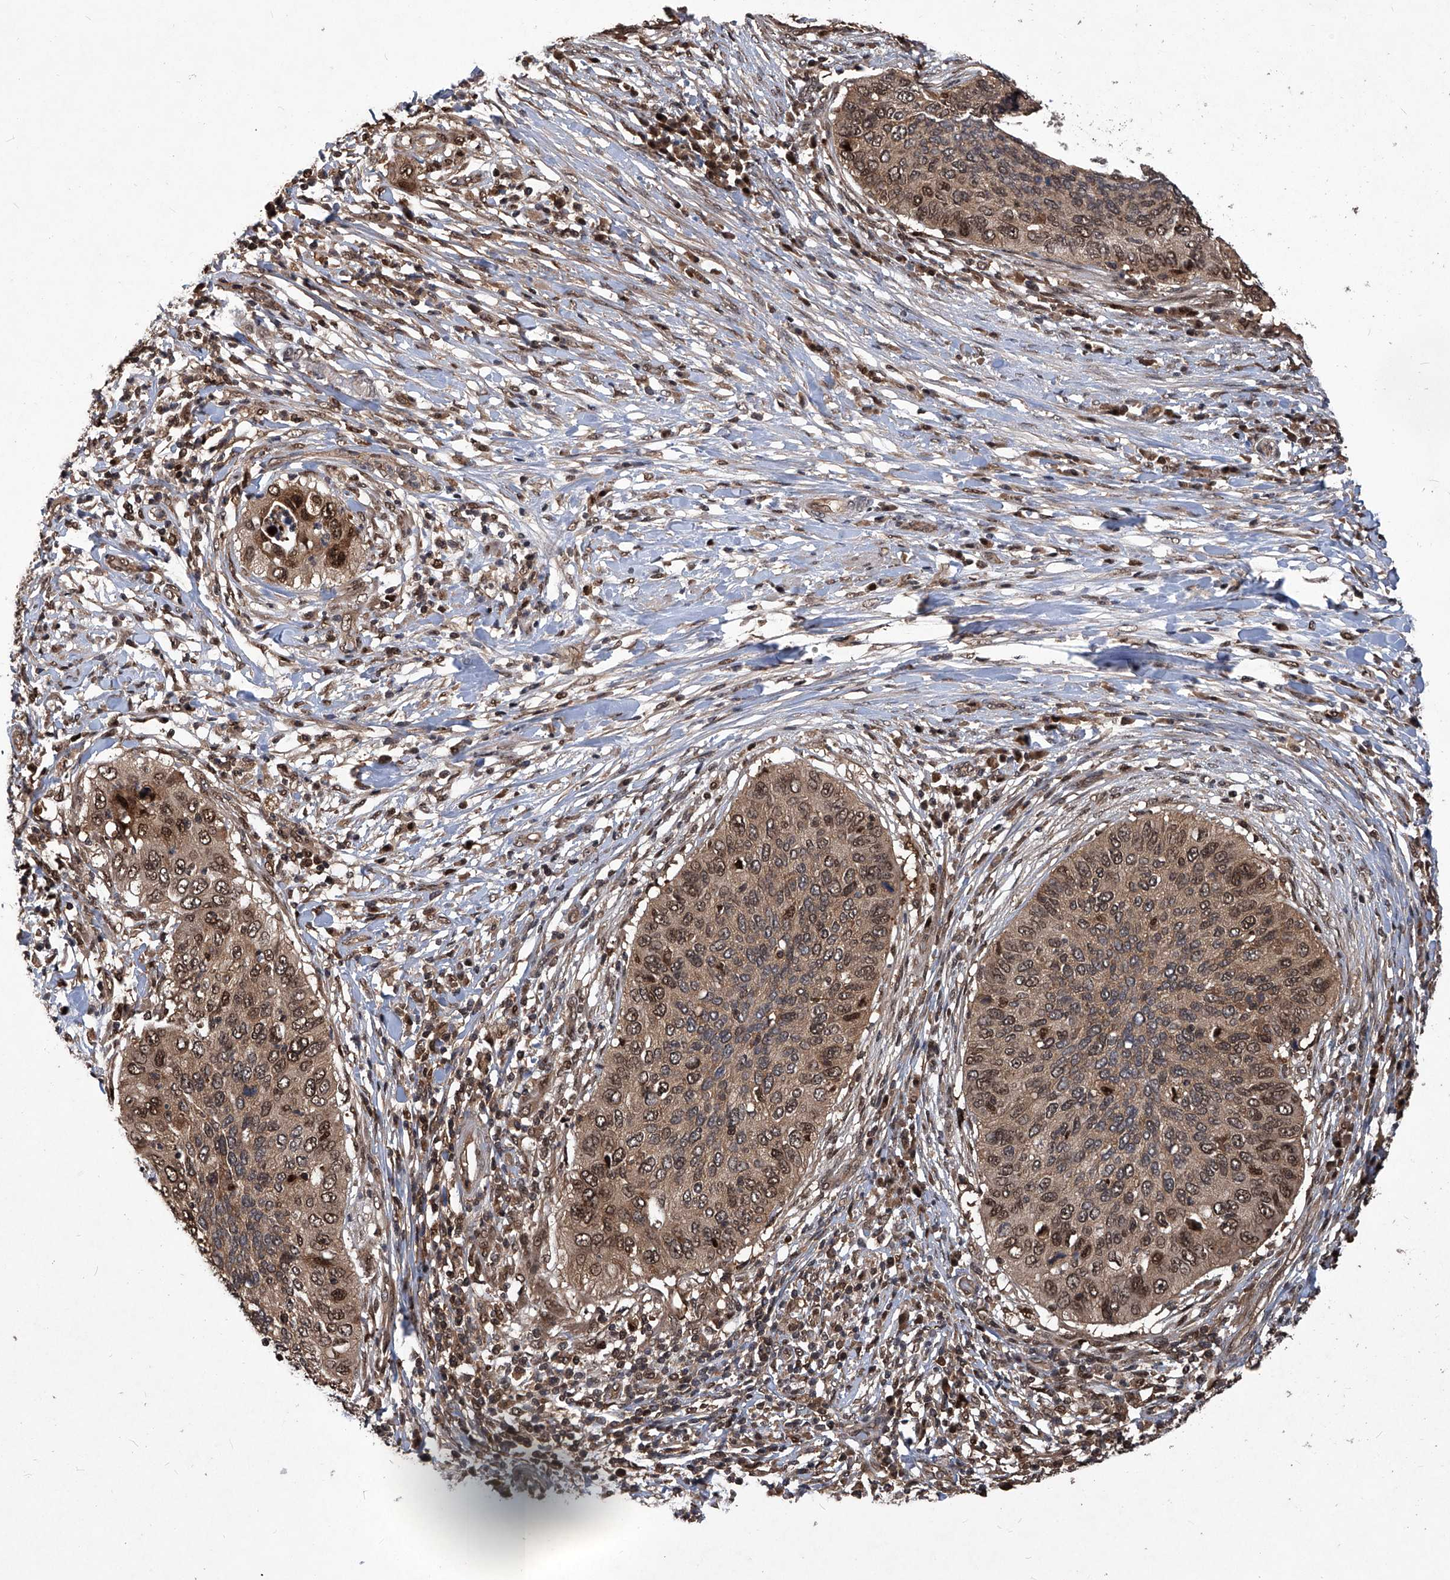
{"staining": {"intensity": "moderate", "quantity": ">75%", "location": "cytoplasmic/membranous,nuclear"}, "tissue": "cervical cancer", "cell_type": "Tumor cells", "image_type": "cancer", "snomed": [{"axis": "morphology", "description": "Squamous cell carcinoma, NOS"}, {"axis": "topography", "description": "Cervix"}], "caption": "Cervical squamous cell carcinoma stained with DAB immunohistochemistry displays medium levels of moderate cytoplasmic/membranous and nuclear expression in approximately >75% of tumor cells. (Brightfield microscopy of DAB IHC at high magnification).", "gene": "PSMB1", "patient": {"sex": "female", "age": 38}}